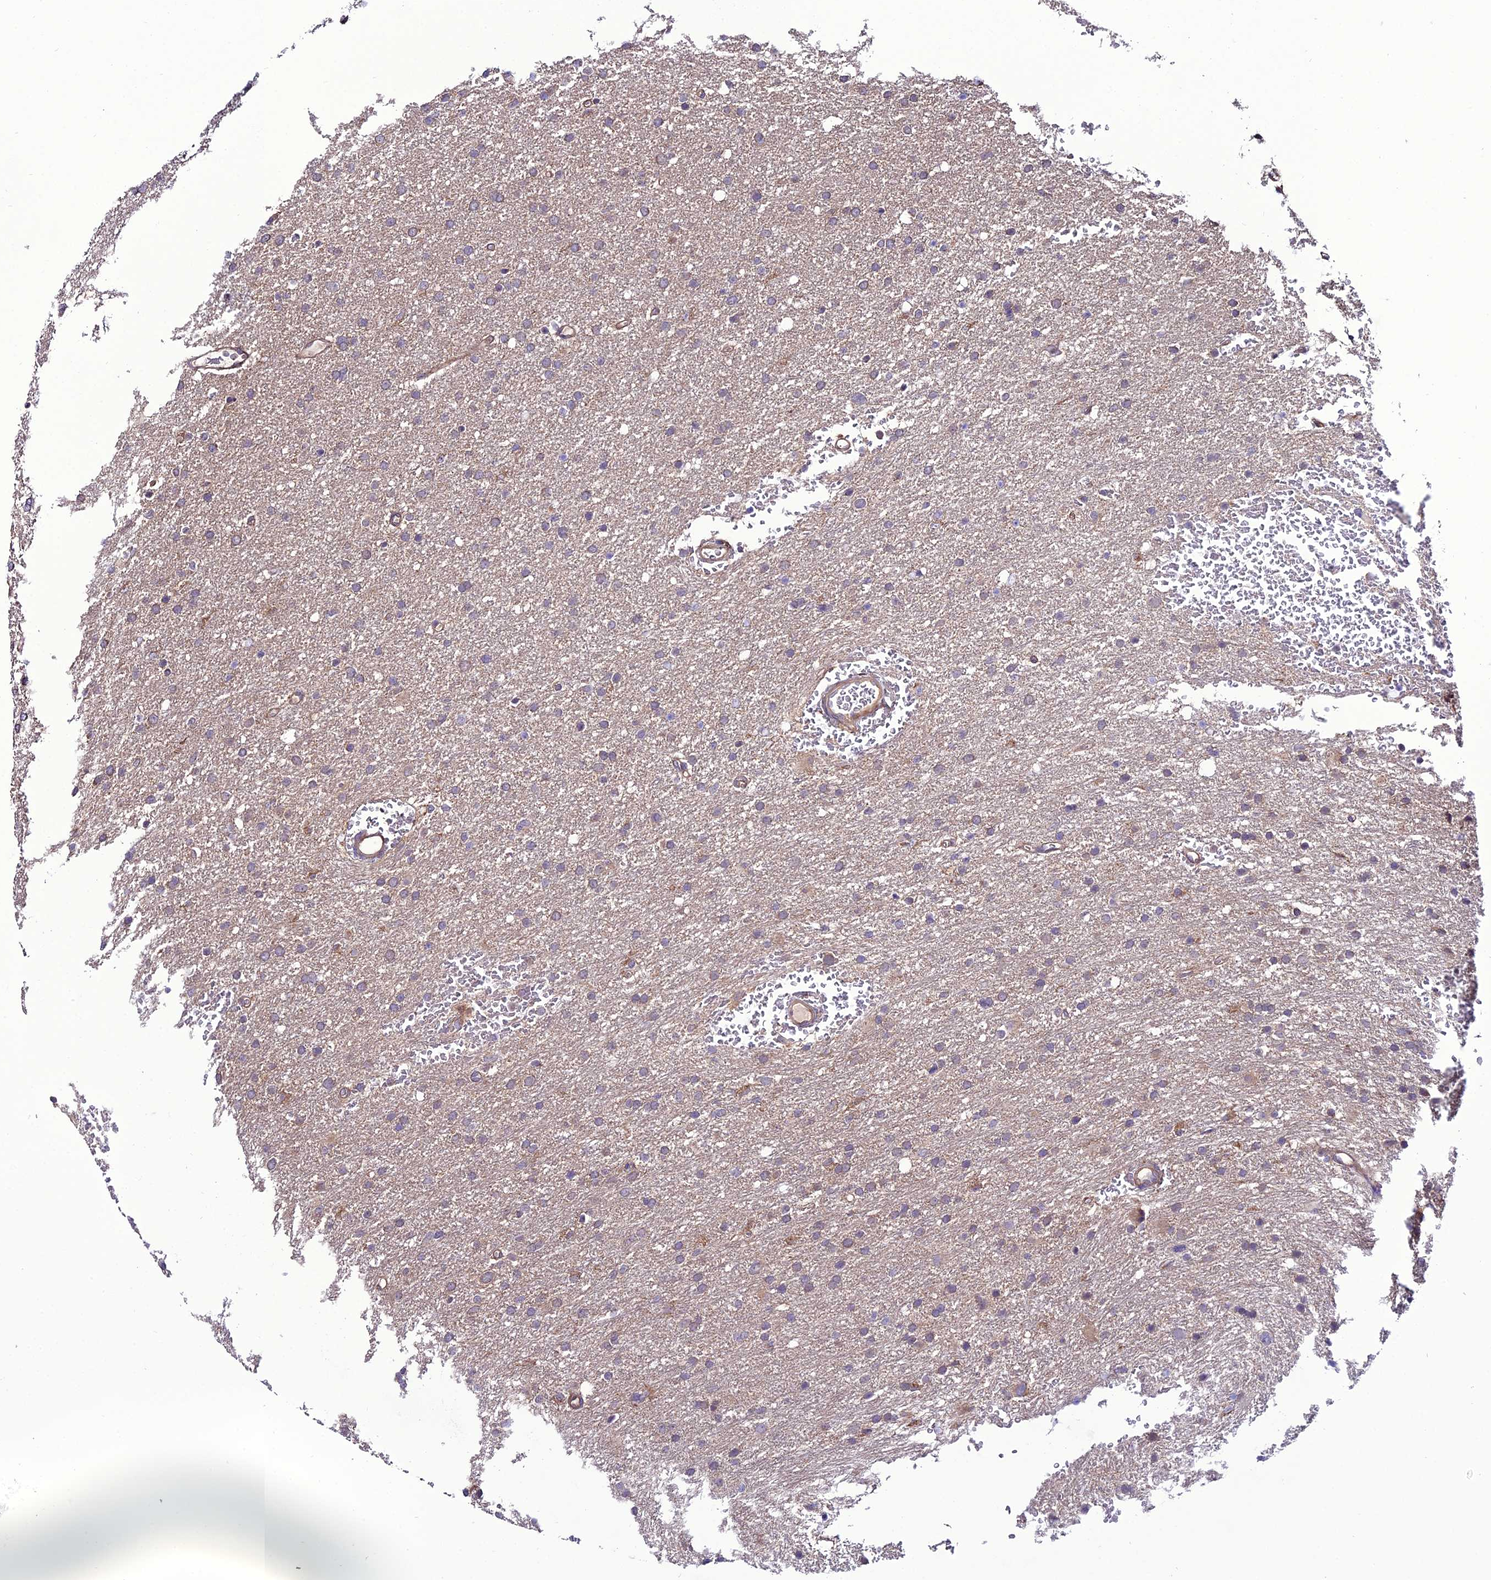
{"staining": {"intensity": "weak", "quantity": "<25%", "location": "cytoplasmic/membranous"}, "tissue": "glioma", "cell_type": "Tumor cells", "image_type": "cancer", "snomed": [{"axis": "morphology", "description": "Glioma, malignant, High grade"}, {"axis": "topography", "description": "Cerebral cortex"}], "caption": "The immunohistochemistry histopathology image has no significant positivity in tumor cells of malignant glioma (high-grade) tissue.", "gene": "PPIL3", "patient": {"sex": "female", "age": 36}}